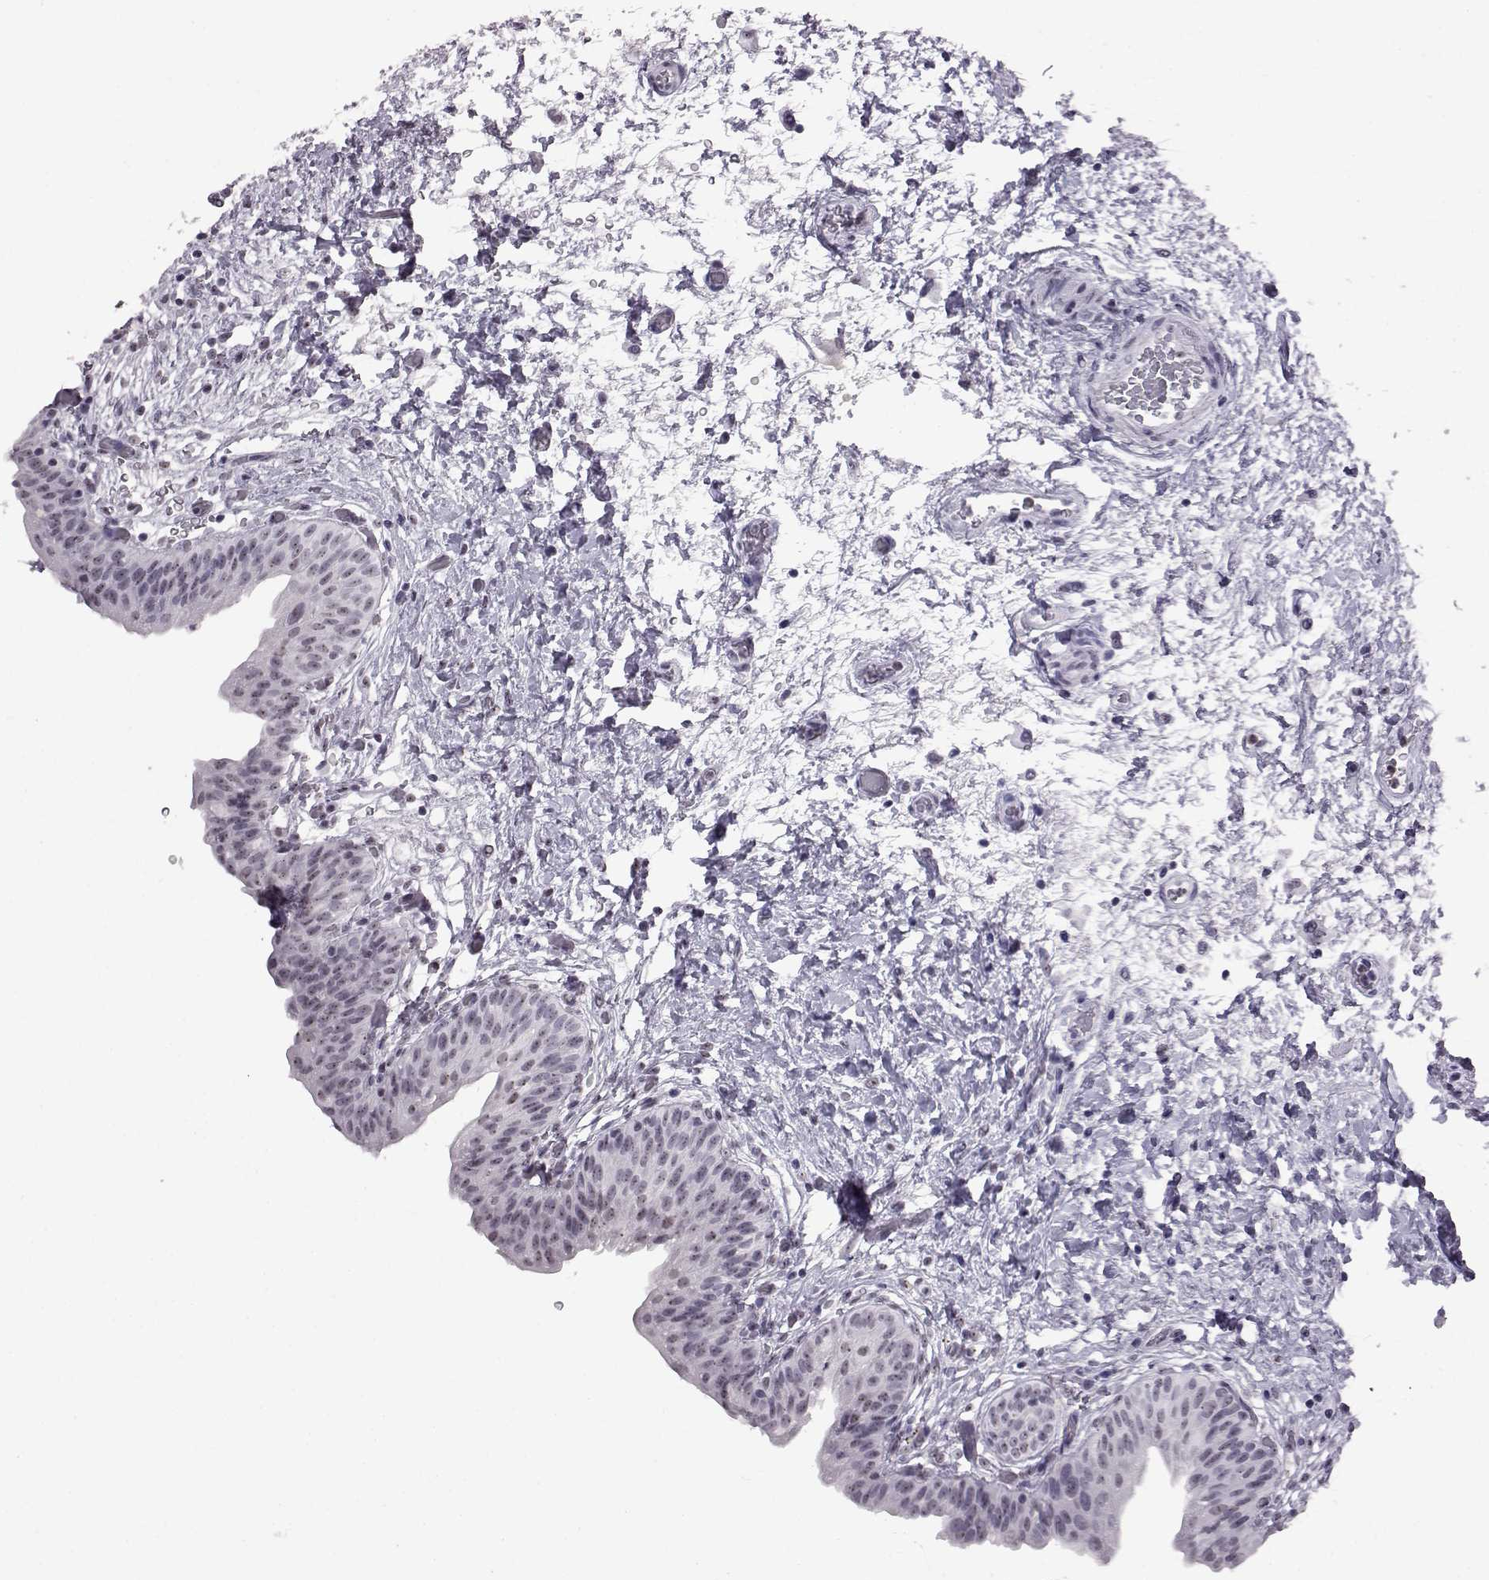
{"staining": {"intensity": "weak", "quantity": "<25%", "location": "nuclear"}, "tissue": "urinary bladder", "cell_type": "Urothelial cells", "image_type": "normal", "snomed": [{"axis": "morphology", "description": "Normal tissue, NOS"}, {"axis": "topography", "description": "Urinary bladder"}], "caption": "IHC micrograph of benign urinary bladder: urinary bladder stained with DAB (3,3'-diaminobenzidine) reveals no significant protein positivity in urothelial cells.", "gene": "ADGRG2", "patient": {"sex": "male", "age": 69}}